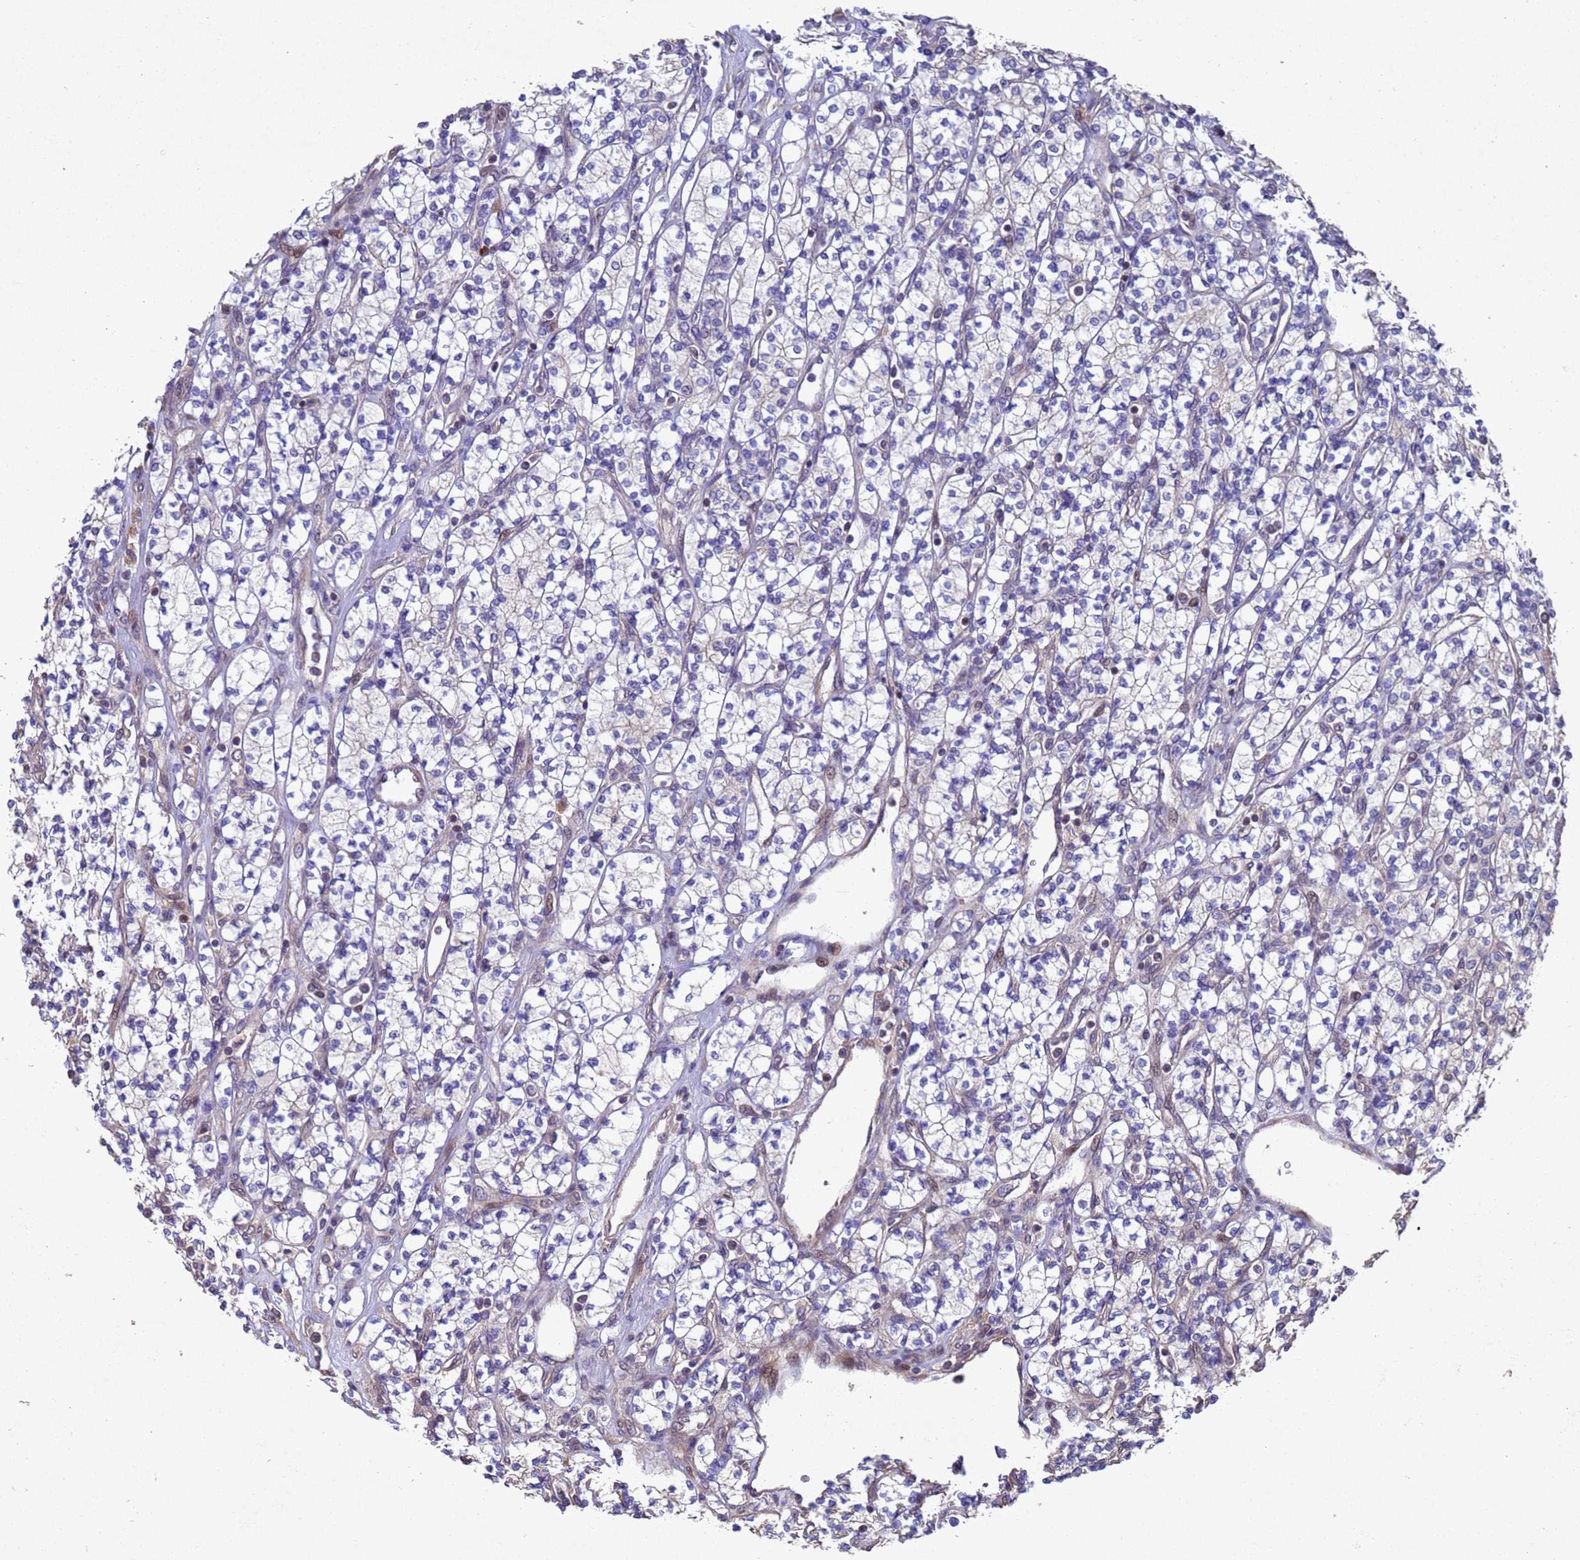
{"staining": {"intensity": "weak", "quantity": "<25%", "location": "nuclear"}, "tissue": "renal cancer", "cell_type": "Tumor cells", "image_type": "cancer", "snomed": [{"axis": "morphology", "description": "Adenocarcinoma, NOS"}, {"axis": "topography", "description": "Kidney"}], "caption": "Tumor cells are negative for brown protein staining in renal cancer (adenocarcinoma).", "gene": "TBK1", "patient": {"sex": "male", "age": 77}}